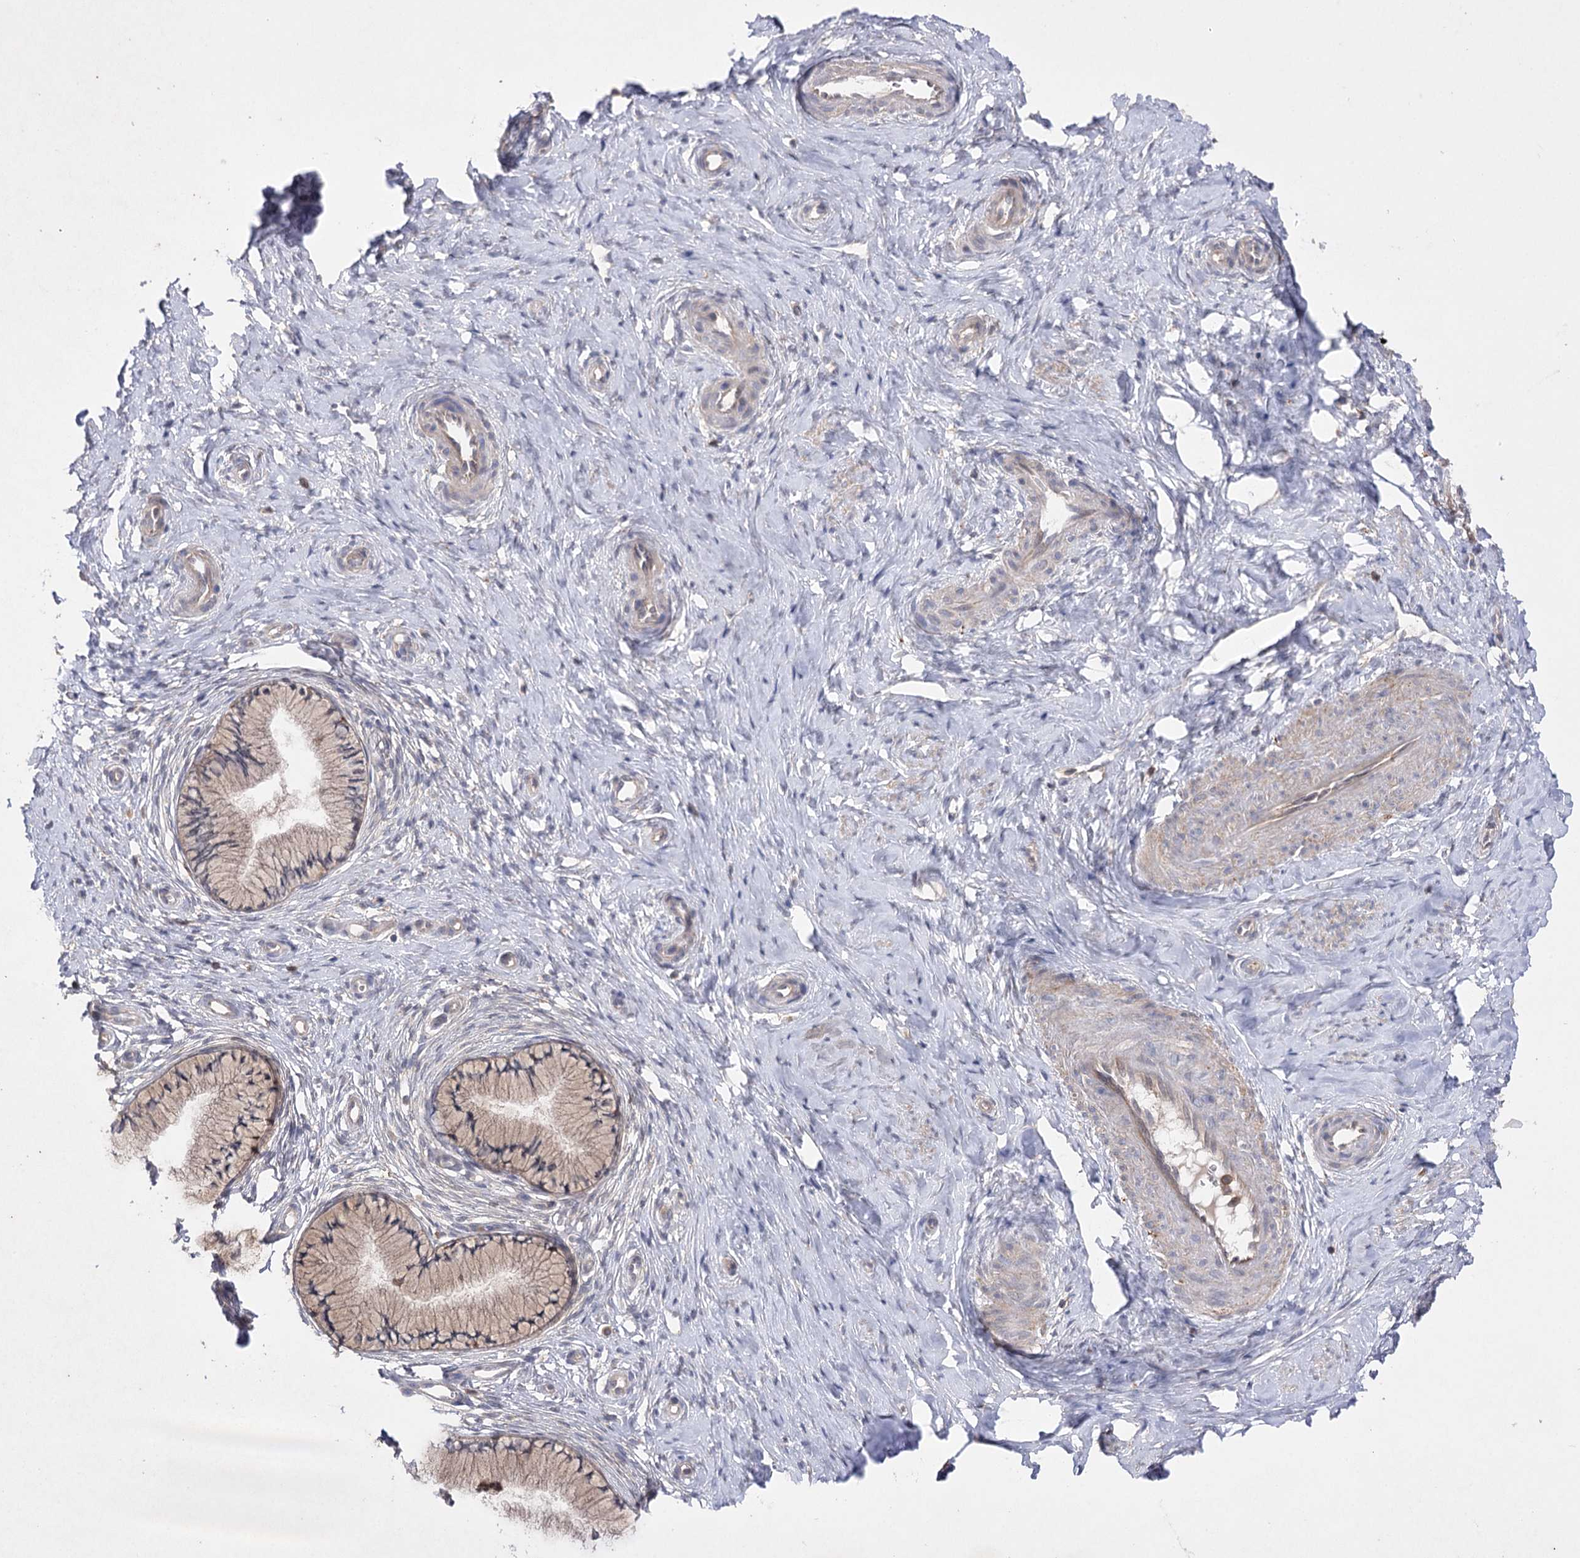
{"staining": {"intensity": "weak", "quantity": "<25%", "location": "cytoplasmic/membranous"}, "tissue": "cervix", "cell_type": "Glandular cells", "image_type": "normal", "snomed": [{"axis": "morphology", "description": "Normal tissue, NOS"}, {"axis": "topography", "description": "Cervix"}], "caption": "A high-resolution micrograph shows immunohistochemistry (IHC) staining of normal cervix, which shows no significant positivity in glandular cells.", "gene": "BCR", "patient": {"sex": "female", "age": 36}}